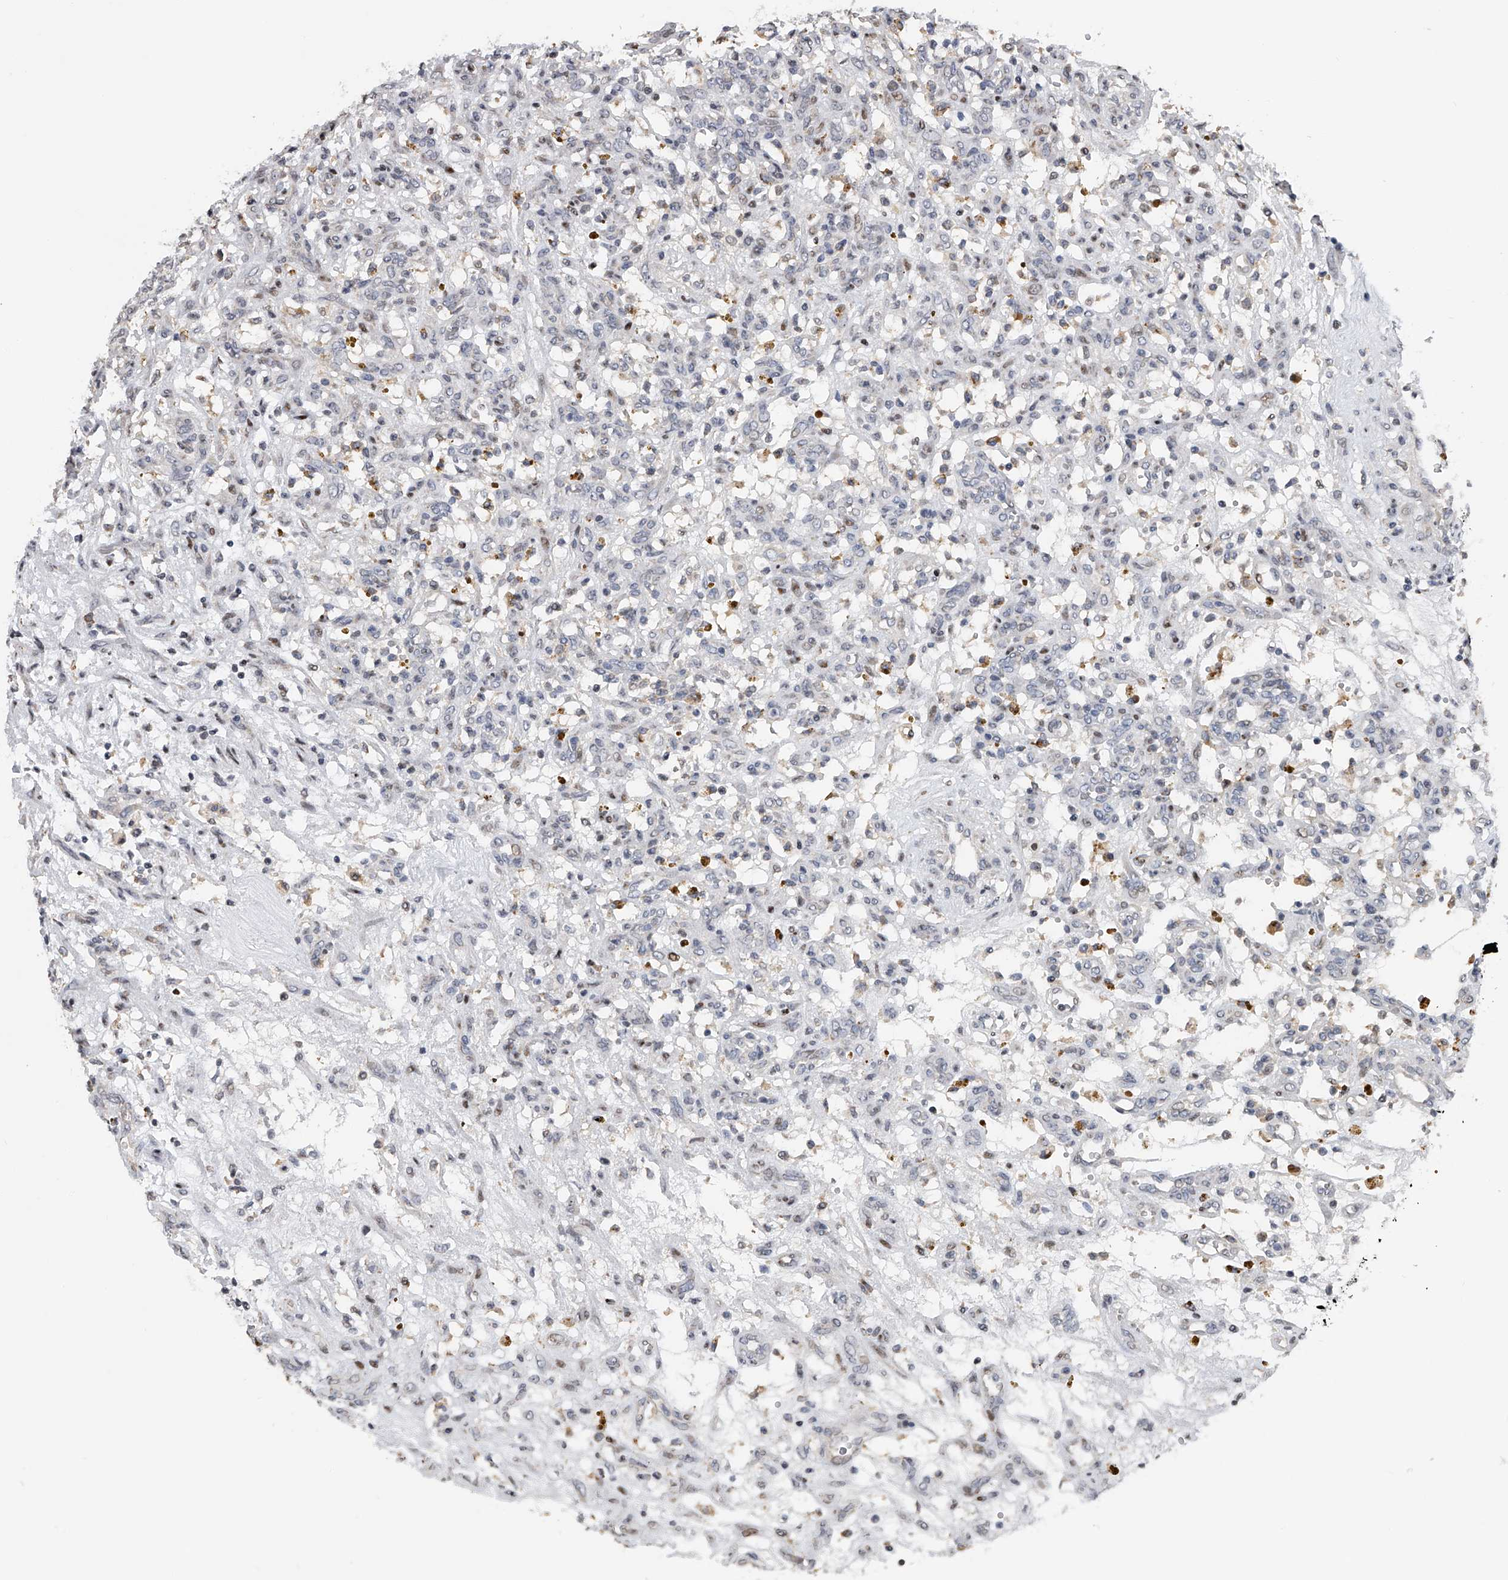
{"staining": {"intensity": "negative", "quantity": "none", "location": "none"}, "tissue": "renal cancer", "cell_type": "Tumor cells", "image_type": "cancer", "snomed": [{"axis": "morphology", "description": "Adenocarcinoma, NOS"}, {"axis": "topography", "description": "Kidney"}], "caption": "Histopathology image shows no significant protein expression in tumor cells of renal cancer (adenocarcinoma).", "gene": "RWDD2A", "patient": {"sex": "female", "age": 57}}